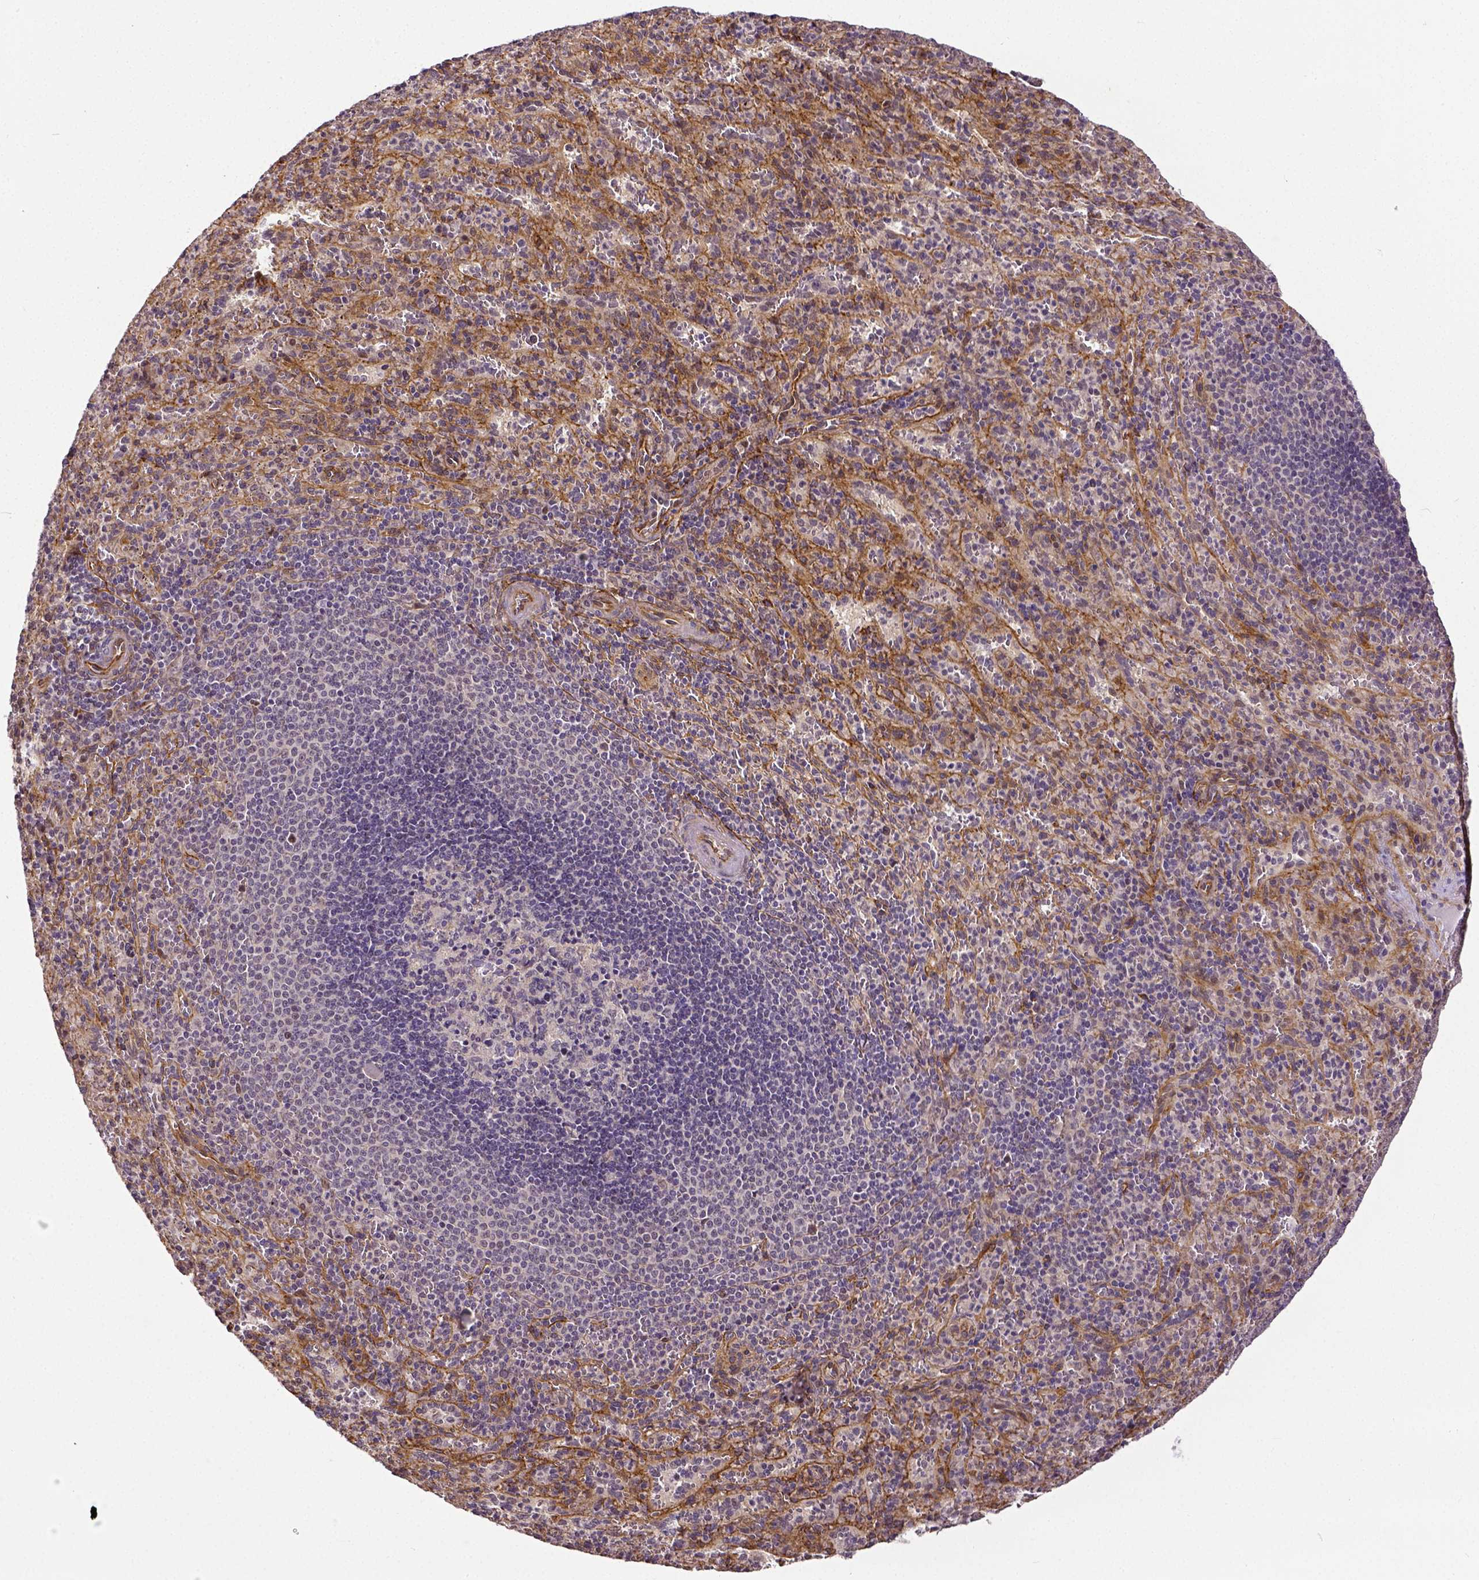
{"staining": {"intensity": "weak", "quantity": "25%-75%", "location": "cytoplasmic/membranous"}, "tissue": "spleen", "cell_type": "Cells in red pulp", "image_type": "normal", "snomed": [{"axis": "morphology", "description": "Normal tissue, NOS"}, {"axis": "topography", "description": "Spleen"}], "caption": "Immunohistochemistry staining of normal spleen, which reveals low levels of weak cytoplasmic/membranous positivity in about 25%-75% of cells in red pulp indicating weak cytoplasmic/membranous protein expression. The staining was performed using DAB (3,3'-diaminobenzidine) (brown) for protein detection and nuclei were counterstained in hematoxylin (blue).", "gene": "DICER1", "patient": {"sex": "male", "age": 57}}